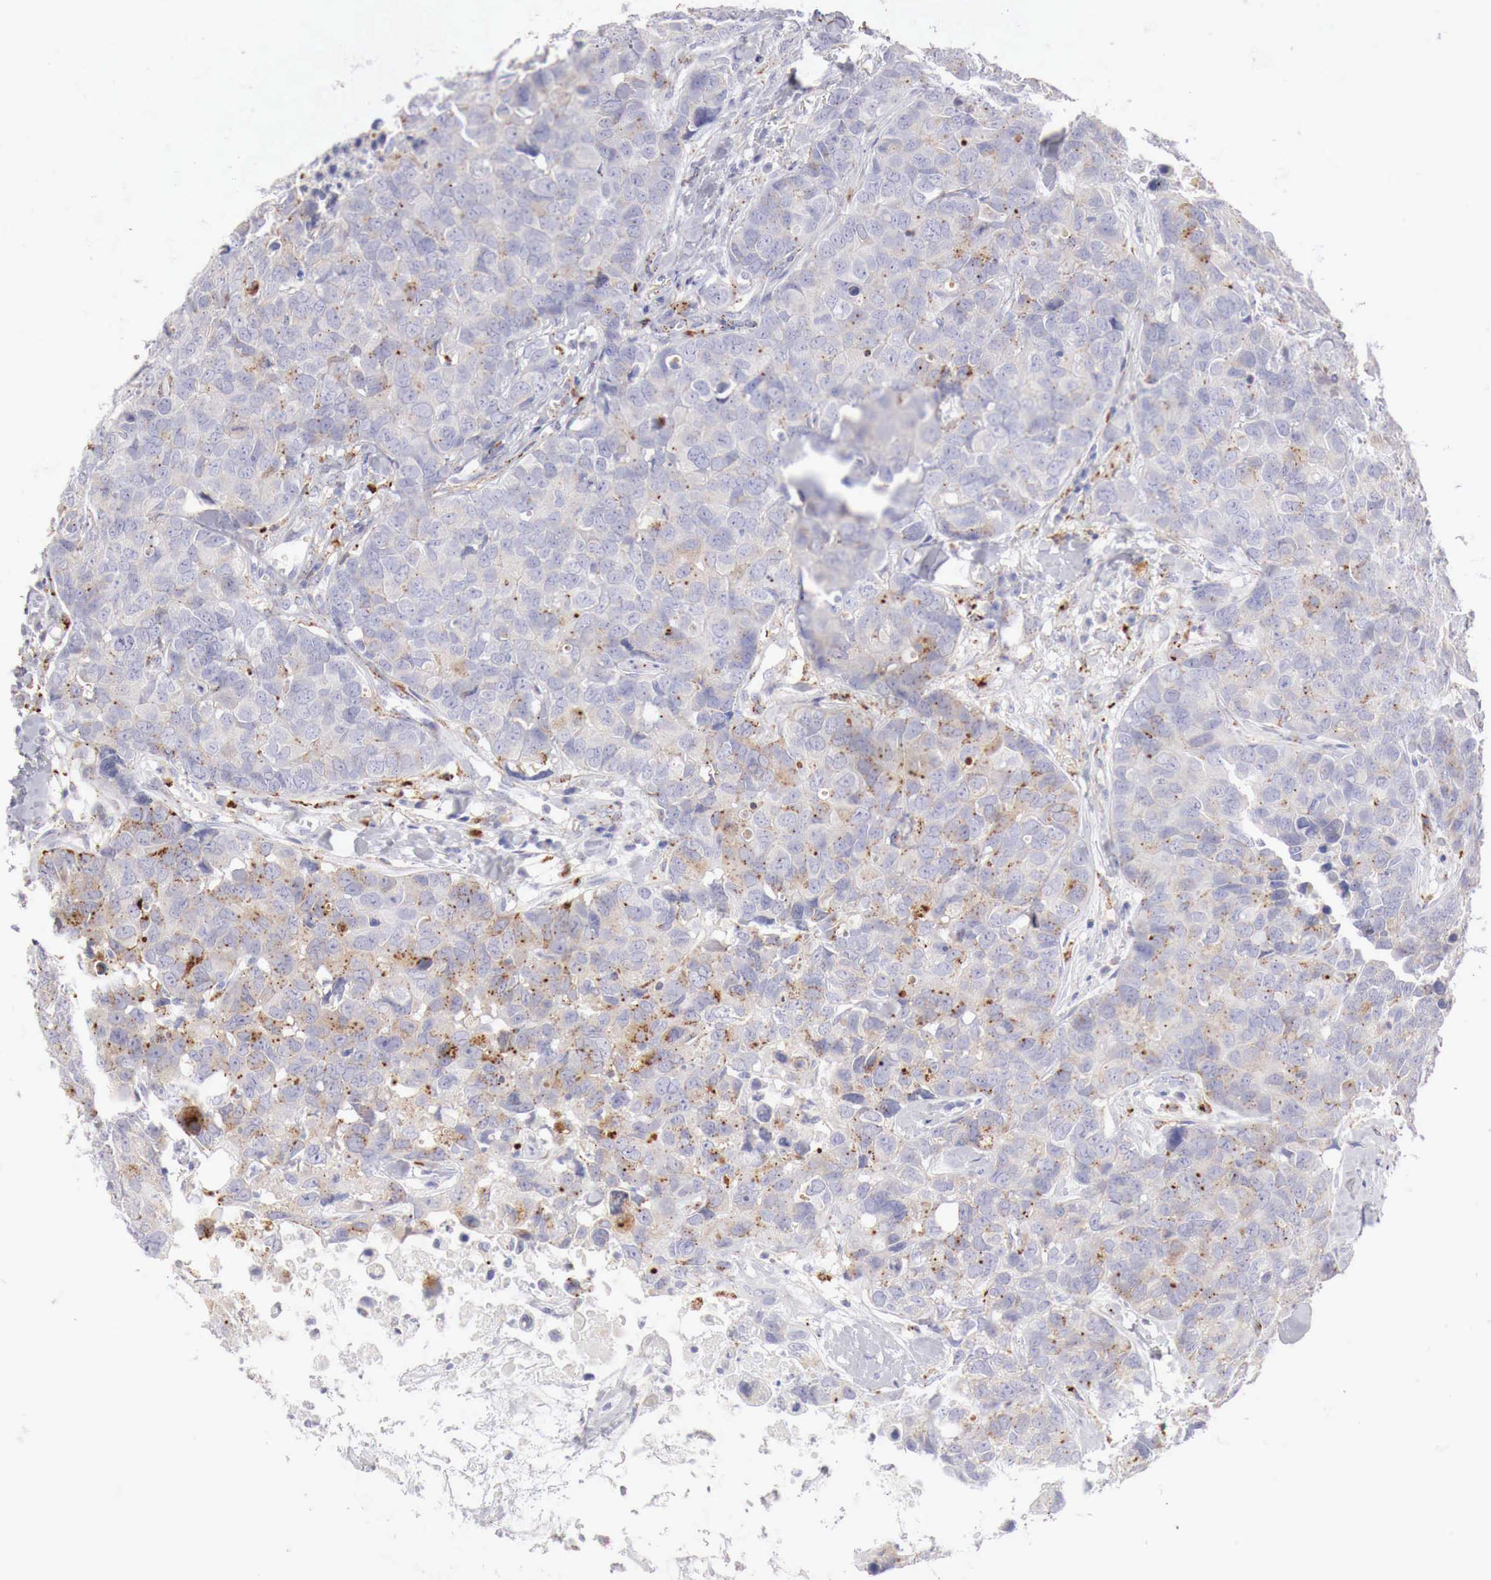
{"staining": {"intensity": "moderate", "quantity": ">75%", "location": "cytoplasmic/membranous"}, "tissue": "breast cancer", "cell_type": "Tumor cells", "image_type": "cancer", "snomed": [{"axis": "morphology", "description": "Duct carcinoma"}, {"axis": "topography", "description": "Breast"}], "caption": "Protein expression analysis of human intraductal carcinoma (breast) reveals moderate cytoplasmic/membranous staining in about >75% of tumor cells.", "gene": "GLA", "patient": {"sex": "female", "age": 91}}